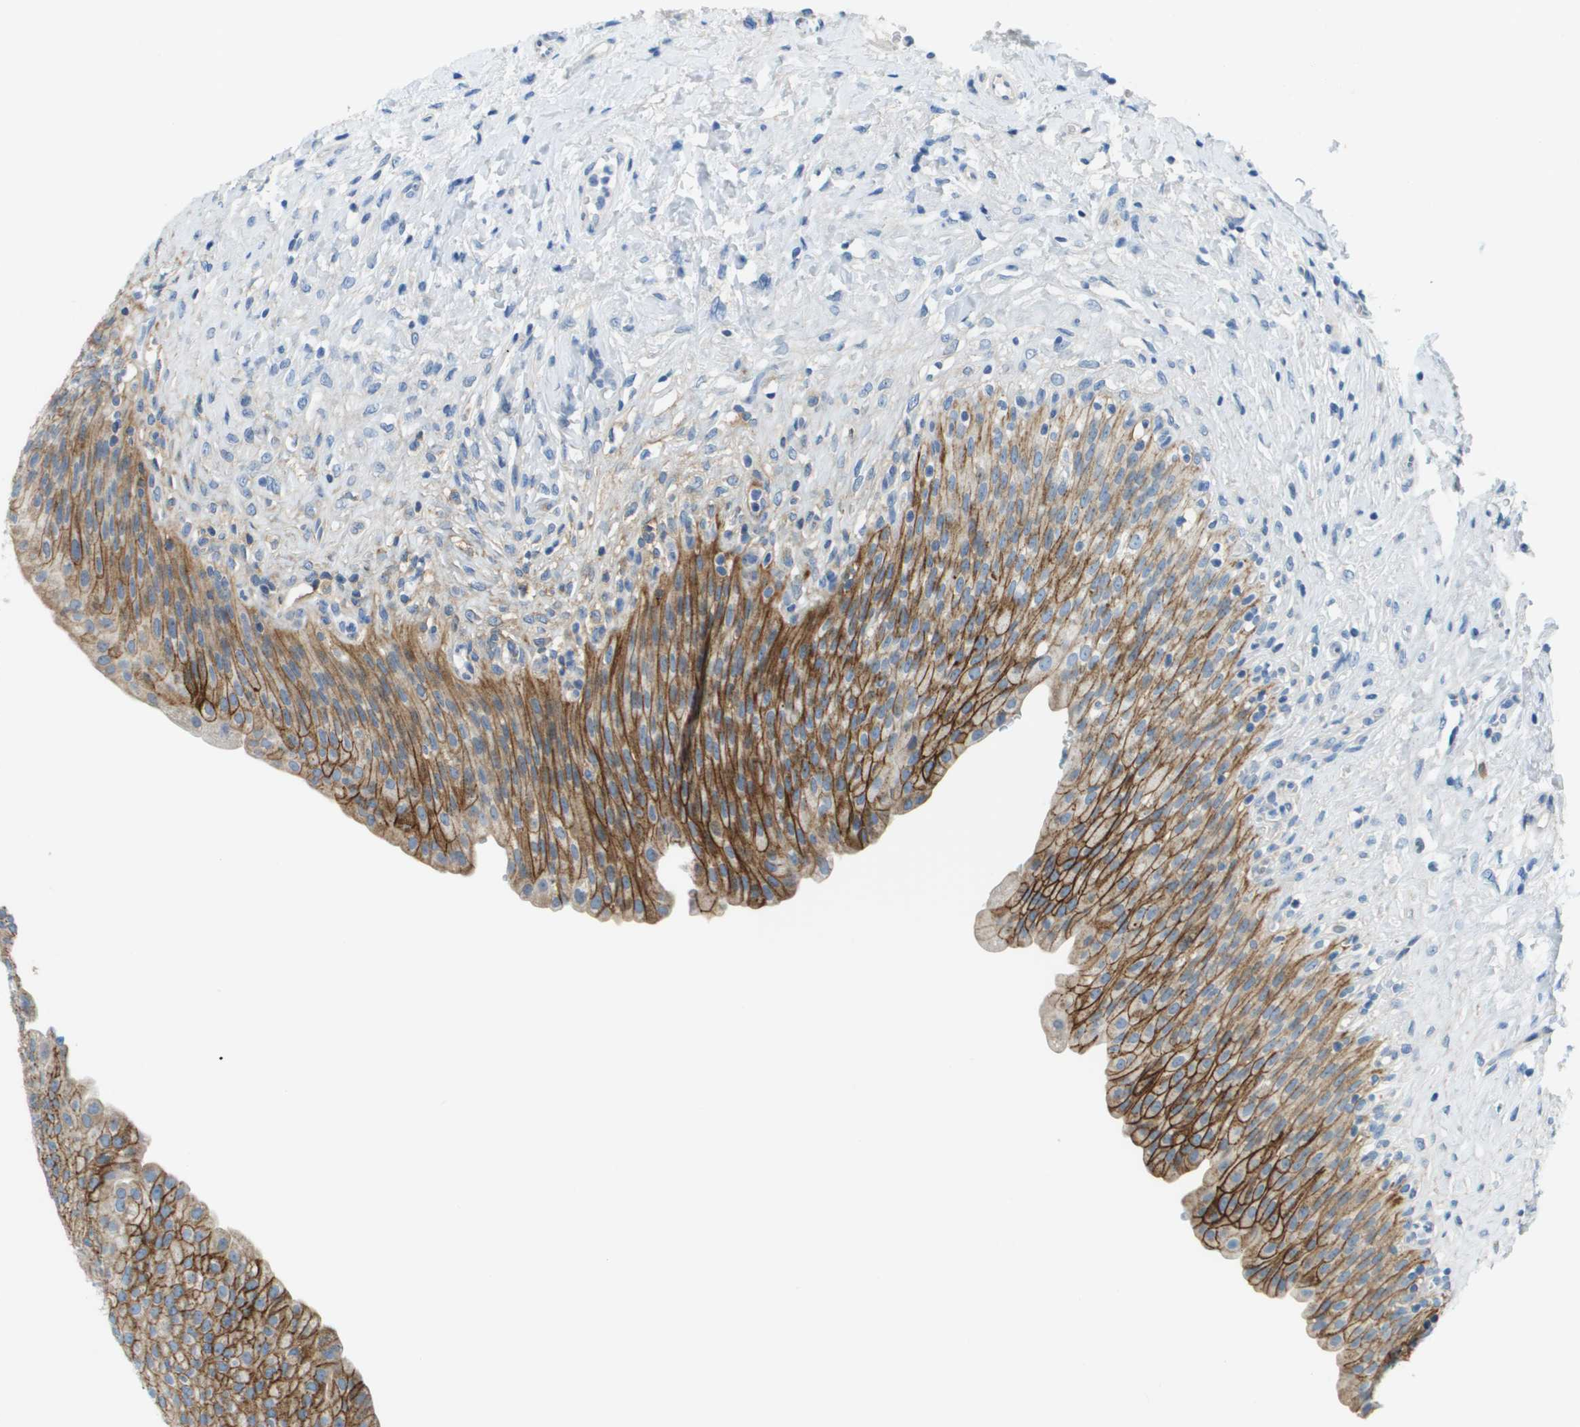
{"staining": {"intensity": "strong", "quantity": "25%-75%", "location": "cytoplasmic/membranous"}, "tissue": "urinary bladder", "cell_type": "Urothelial cells", "image_type": "normal", "snomed": [{"axis": "morphology", "description": "Urothelial carcinoma, High grade"}, {"axis": "topography", "description": "Urinary bladder"}], "caption": "DAB immunohistochemical staining of normal urinary bladder demonstrates strong cytoplasmic/membranous protein expression in approximately 25%-75% of urothelial cells.", "gene": "SDC1", "patient": {"sex": "male", "age": 46}}